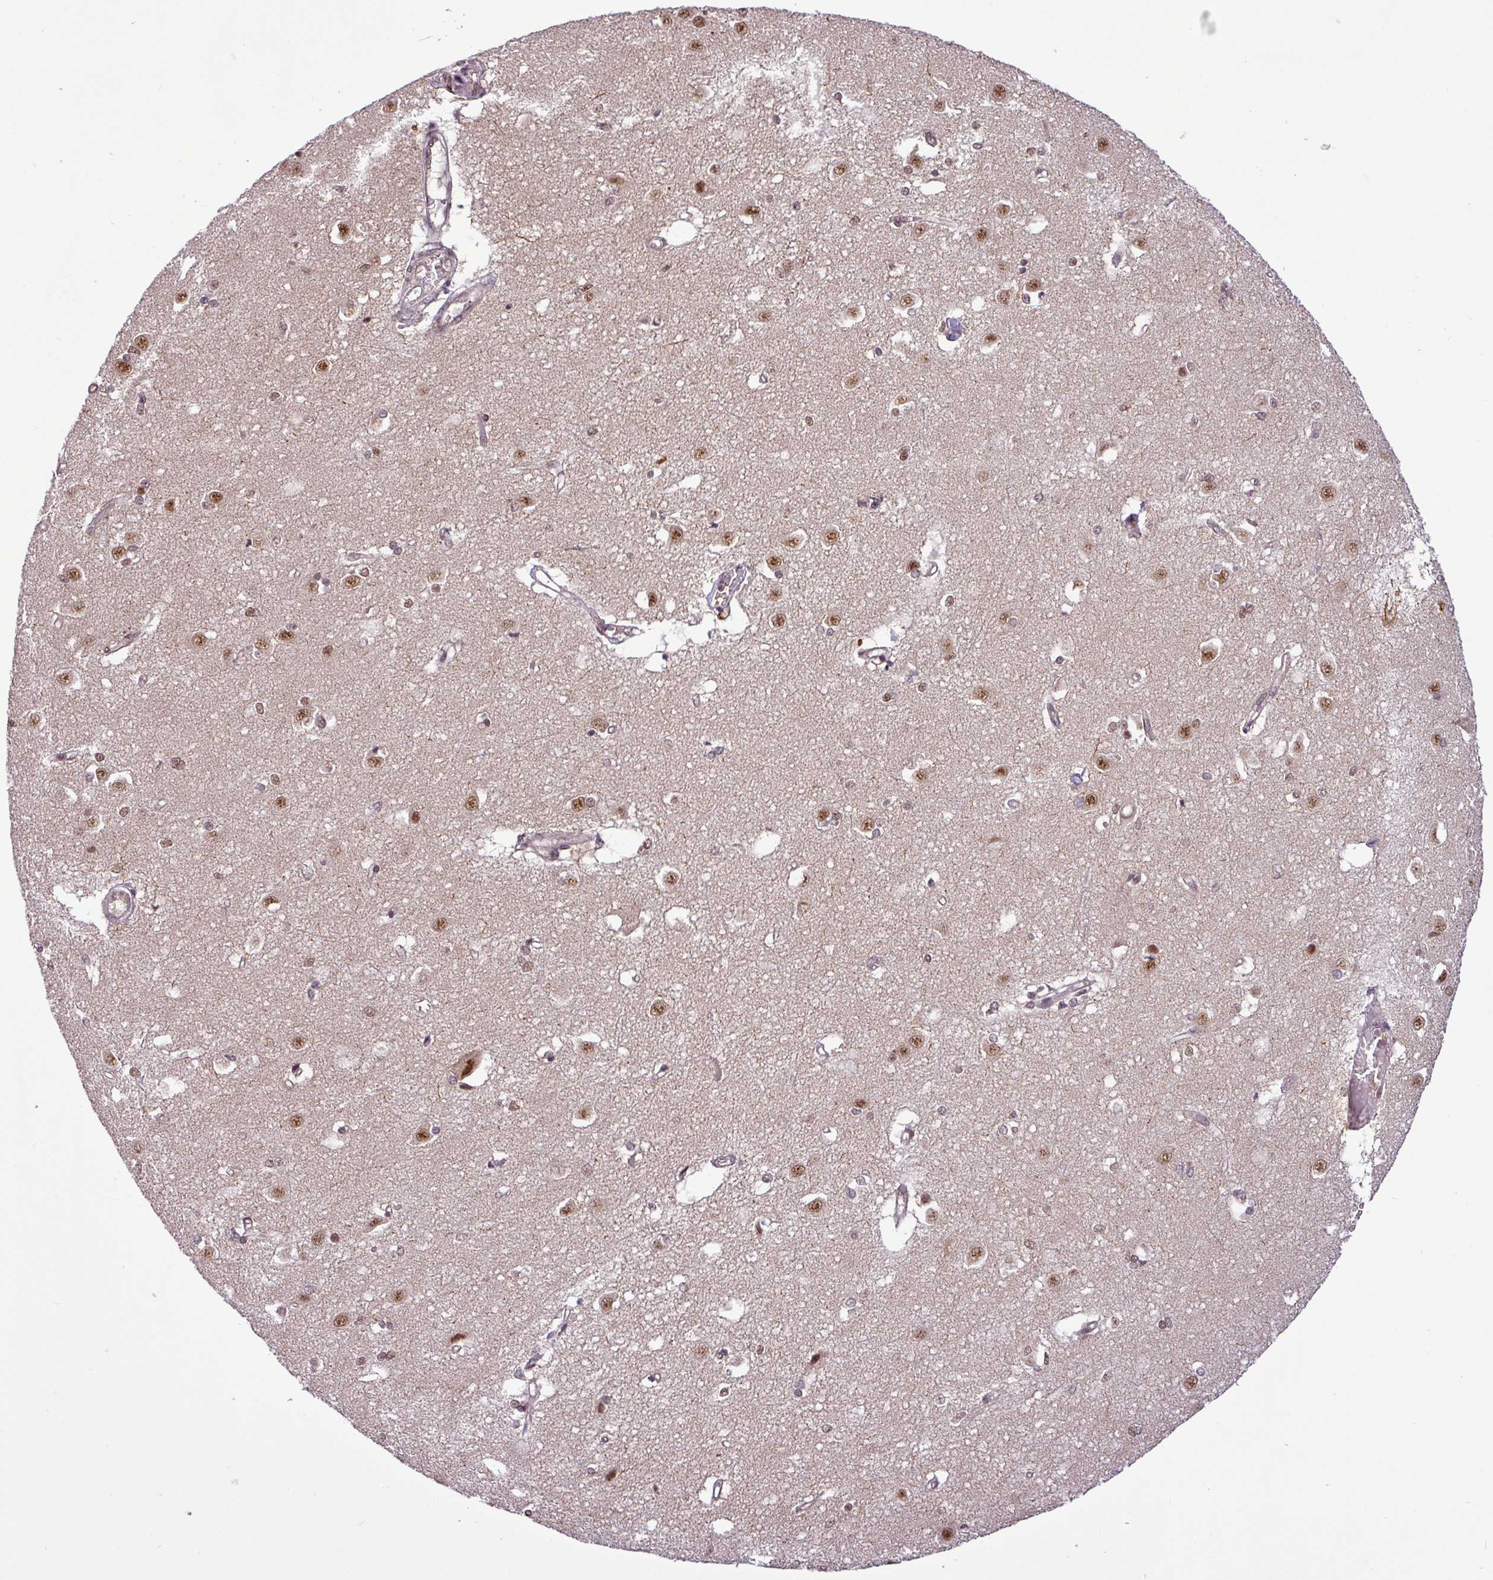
{"staining": {"intensity": "moderate", "quantity": "25%-75%", "location": "nuclear"}, "tissue": "caudate", "cell_type": "Glial cells", "image_type": "normal", "snomed": [{"axis": "morphology", "description": "Normal tissue, NOS"}, {"axis": "topography", "description": "Lateral ventricle wall"}], "caption": "Normal caudate was stained to show a protein in brown. There is medium levels of moderate nuclear expression in approximately 25%-75% of glial cells. The protein of interest is shown in brown color, while the nuclei are stained blue.", "gene": "MFHAS1", "patient": {"sex": "male", "age": 37}}